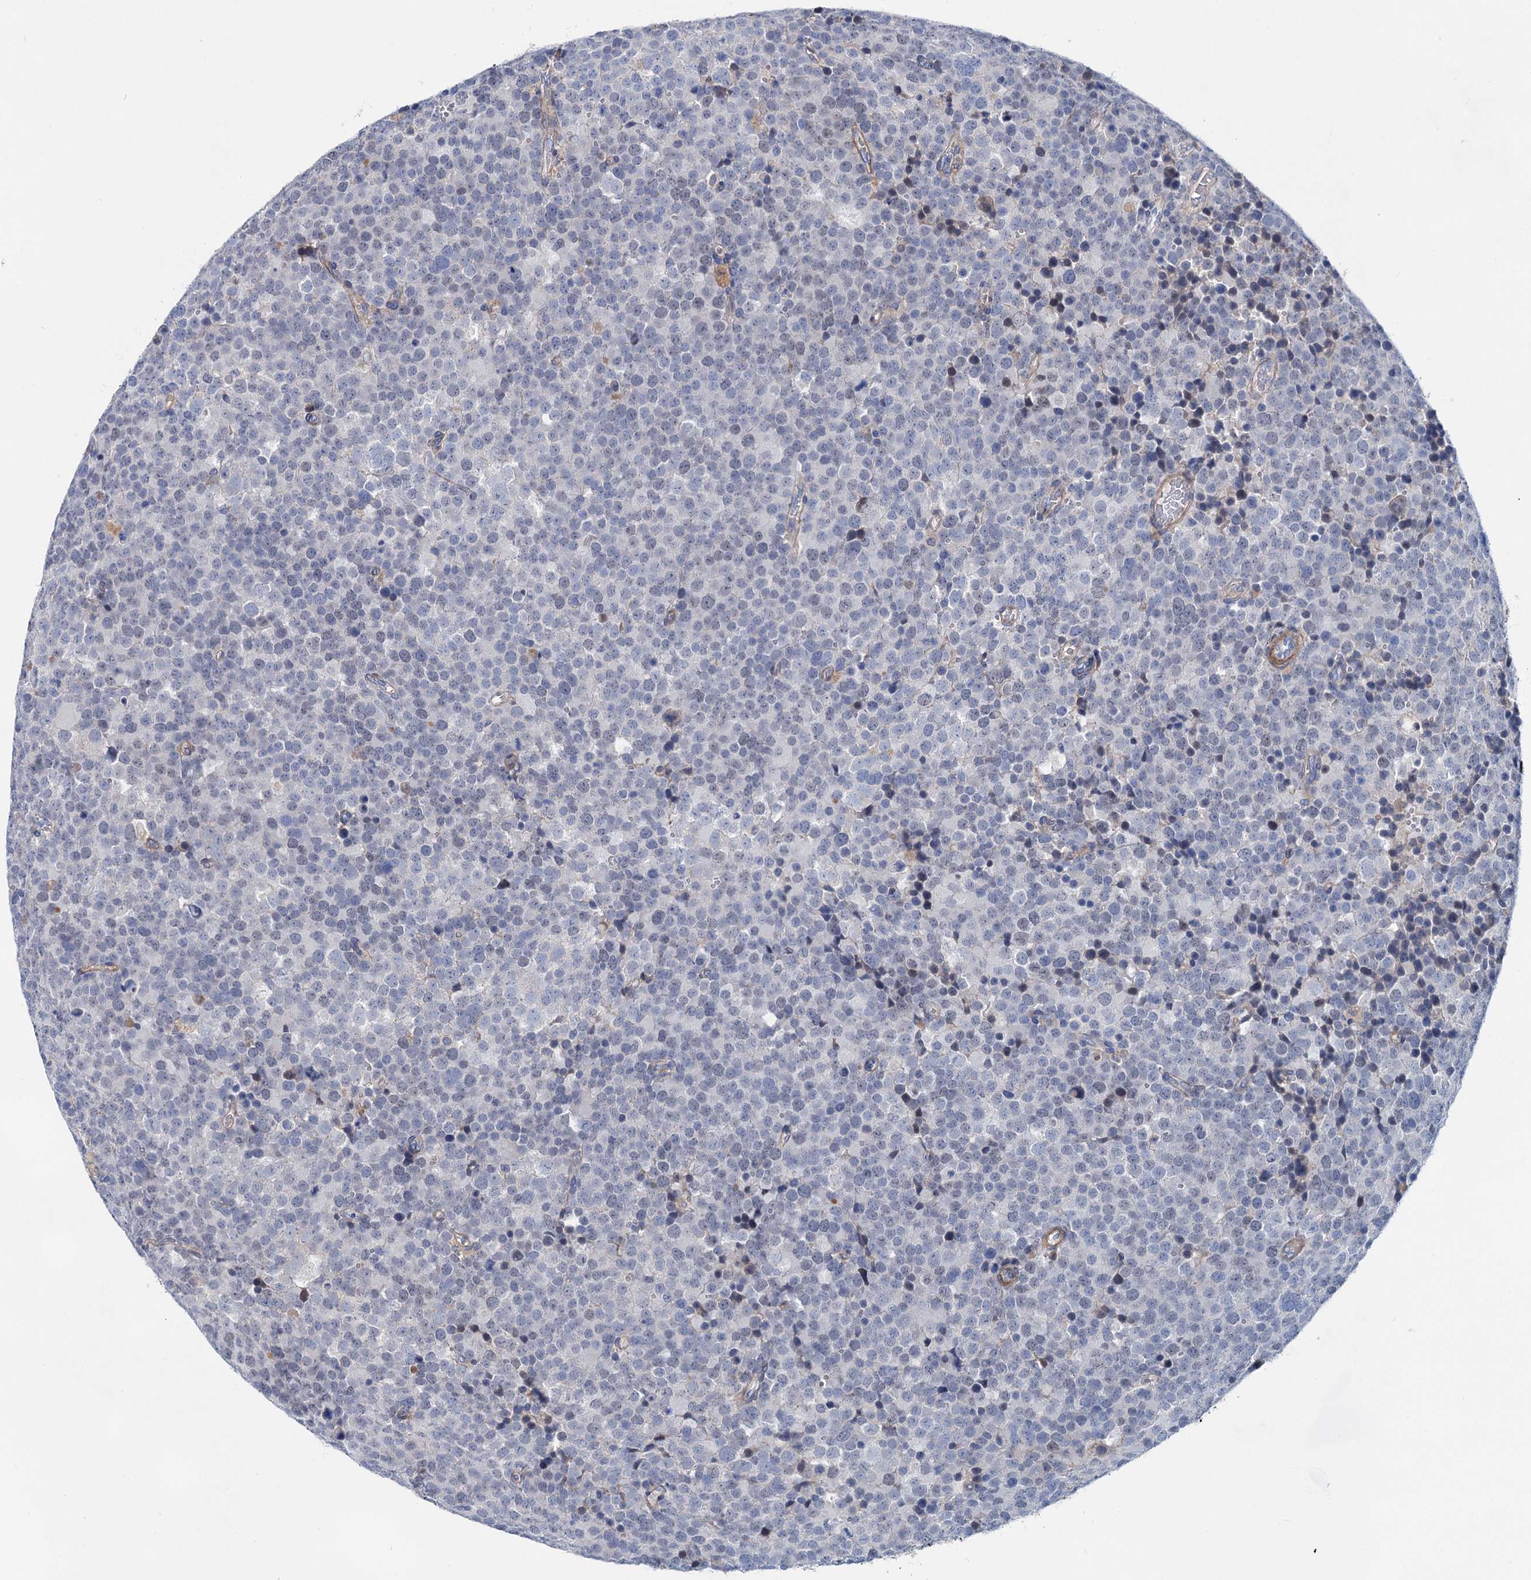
{"staining": {"intensity": "negative", "quantity": "none", "location": "none"}, "tissue": "testis cancer", "cell_type": "Tumor cells", "image_type": "cancer", "snomed": [{"axis": "morphology", "description": "Seminoma, NOS"}, {"axis": "topography", "description": "Testis"}], "caption": "An image of human testis cancer (seminoma) is negative for staining in tumor cells.", "gene": "GPR155", "patient": {"sex": "male", "age": 71}}